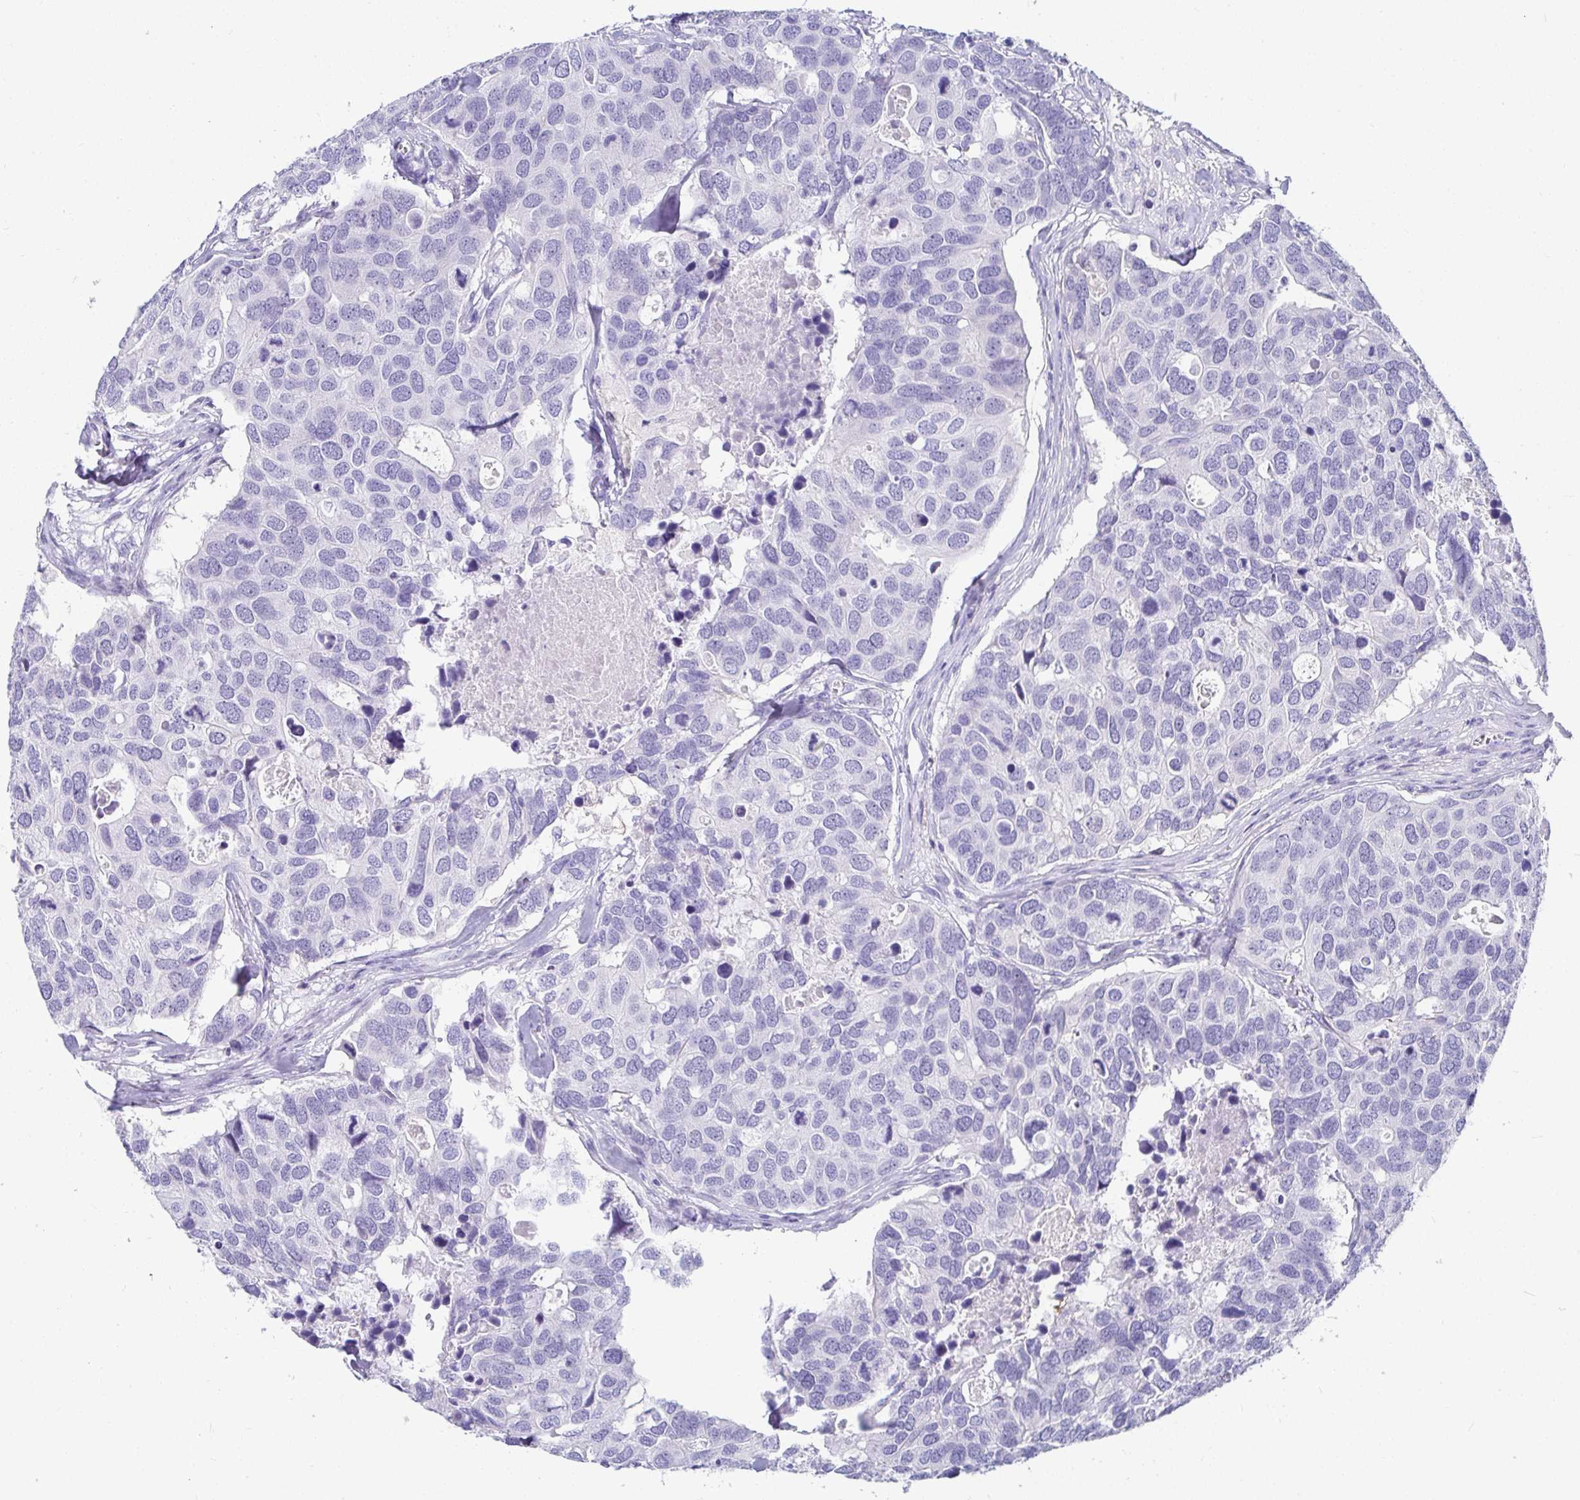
{"staining": {"intensity": "negative", "quantity": "none", "location": "none"}, "tissue": "breast cancer", "cell_type": "Tumor cells", "image_type": "cancer", "snomed": [{"axis": "morphology", "description": "Duct carcinoma"}, {"axis": "topography", "description": "Breast"}], "caption": "A micrograph of human breast intraductal carcinoma is negative for staining in tumor cells.", "gene": "TMEM241", "patient": {"sex": "female", "age": 83}}